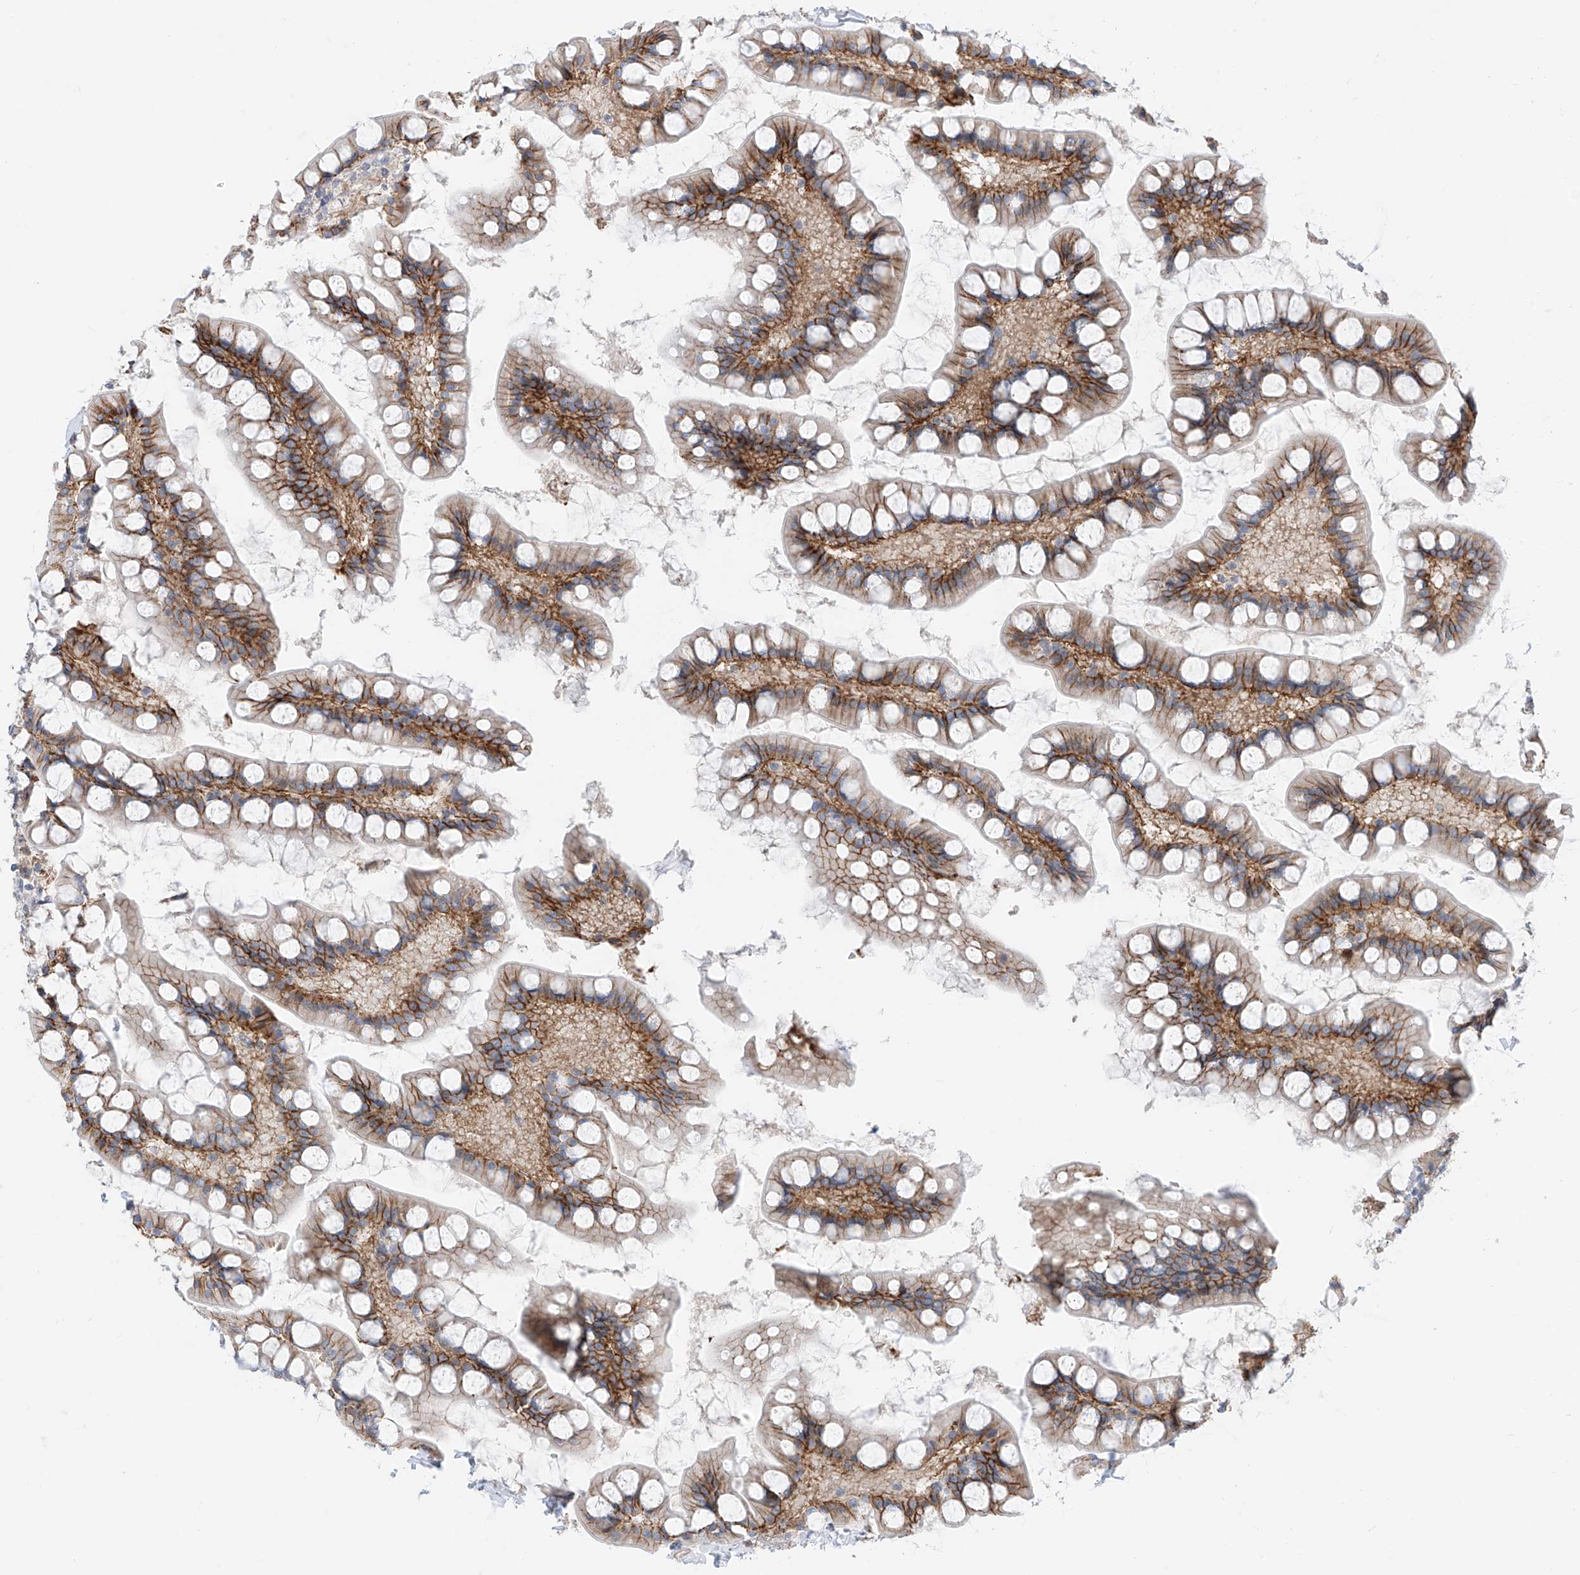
{"staining": {"intensity": "moderate", "quantity": ">75%", "location": "cytoplasmic/membranous"}, "tissue": "small intestine", "cell_type": "Glandular cells", "image_type": "normal", "snomed": [{"axis": "morphology", "description": "Normal tissue, NOS"}, {"axis": "topography", "description": "Small intestine"}], "caption": "The photomicrograph reveals a brown stain indicating the presence of a protein in the cytoplasmic/membranous of glandular cells in small intestine.", "gene": "ABLIM2", "patient": {"sex": "male", "age": 52}}